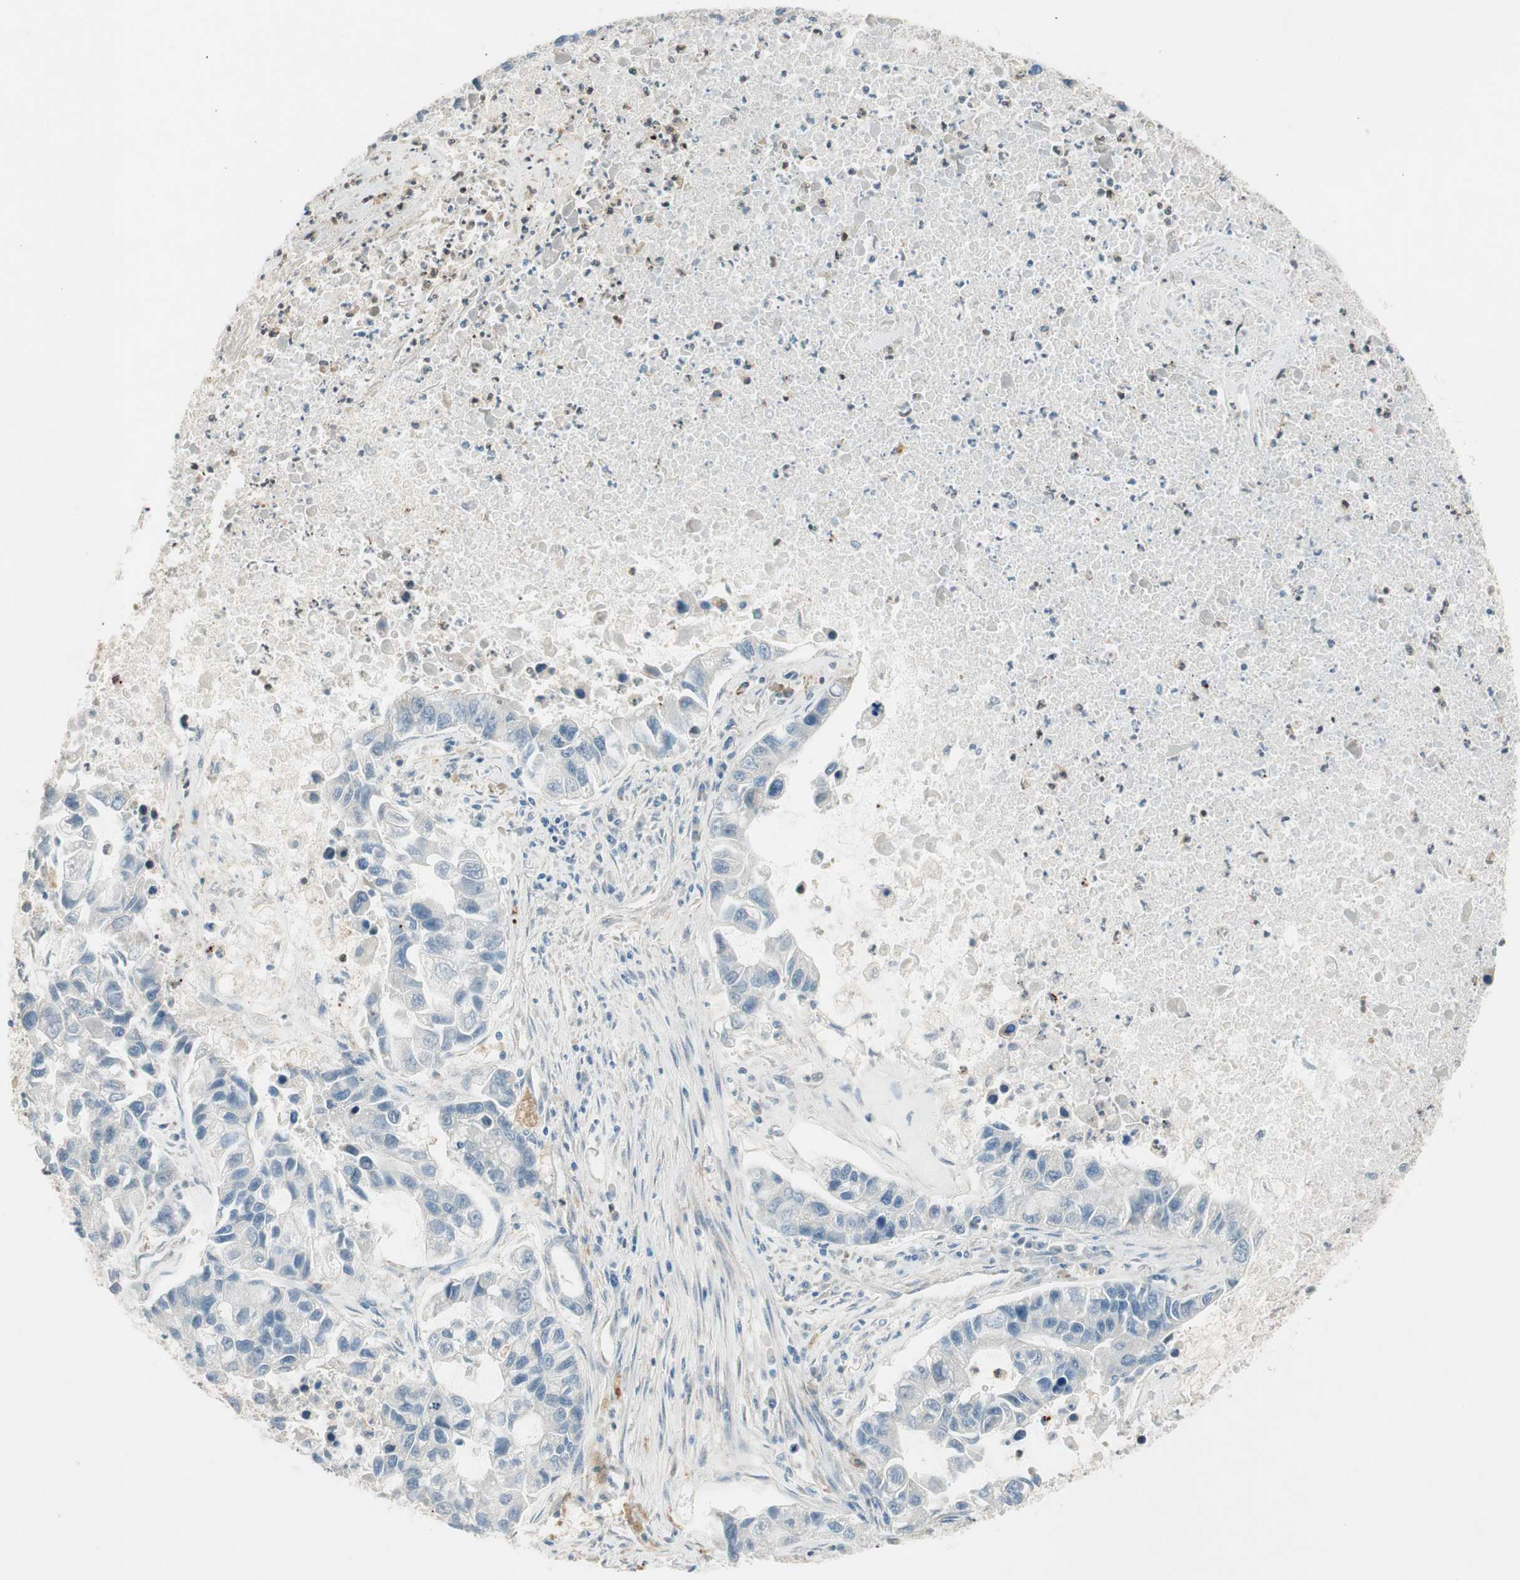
{"staining": {"intensity": "negative", "quantity": "none", "location": "none"}, "tissue": "lung cancer", "cell_type": "Tumor cells", "image_type": "cancer", "snomed": [{"axis": "morphology", "description": "Adenocarcinoma, NOS"}, {"axis": "topography", "description": "Lung"}], "caption": "Tumor cells show no significant expression in lung cancer (adenocarcinoma).", "gene": "CGRRF1", "patient": {"sex": "female", "age": 51}}